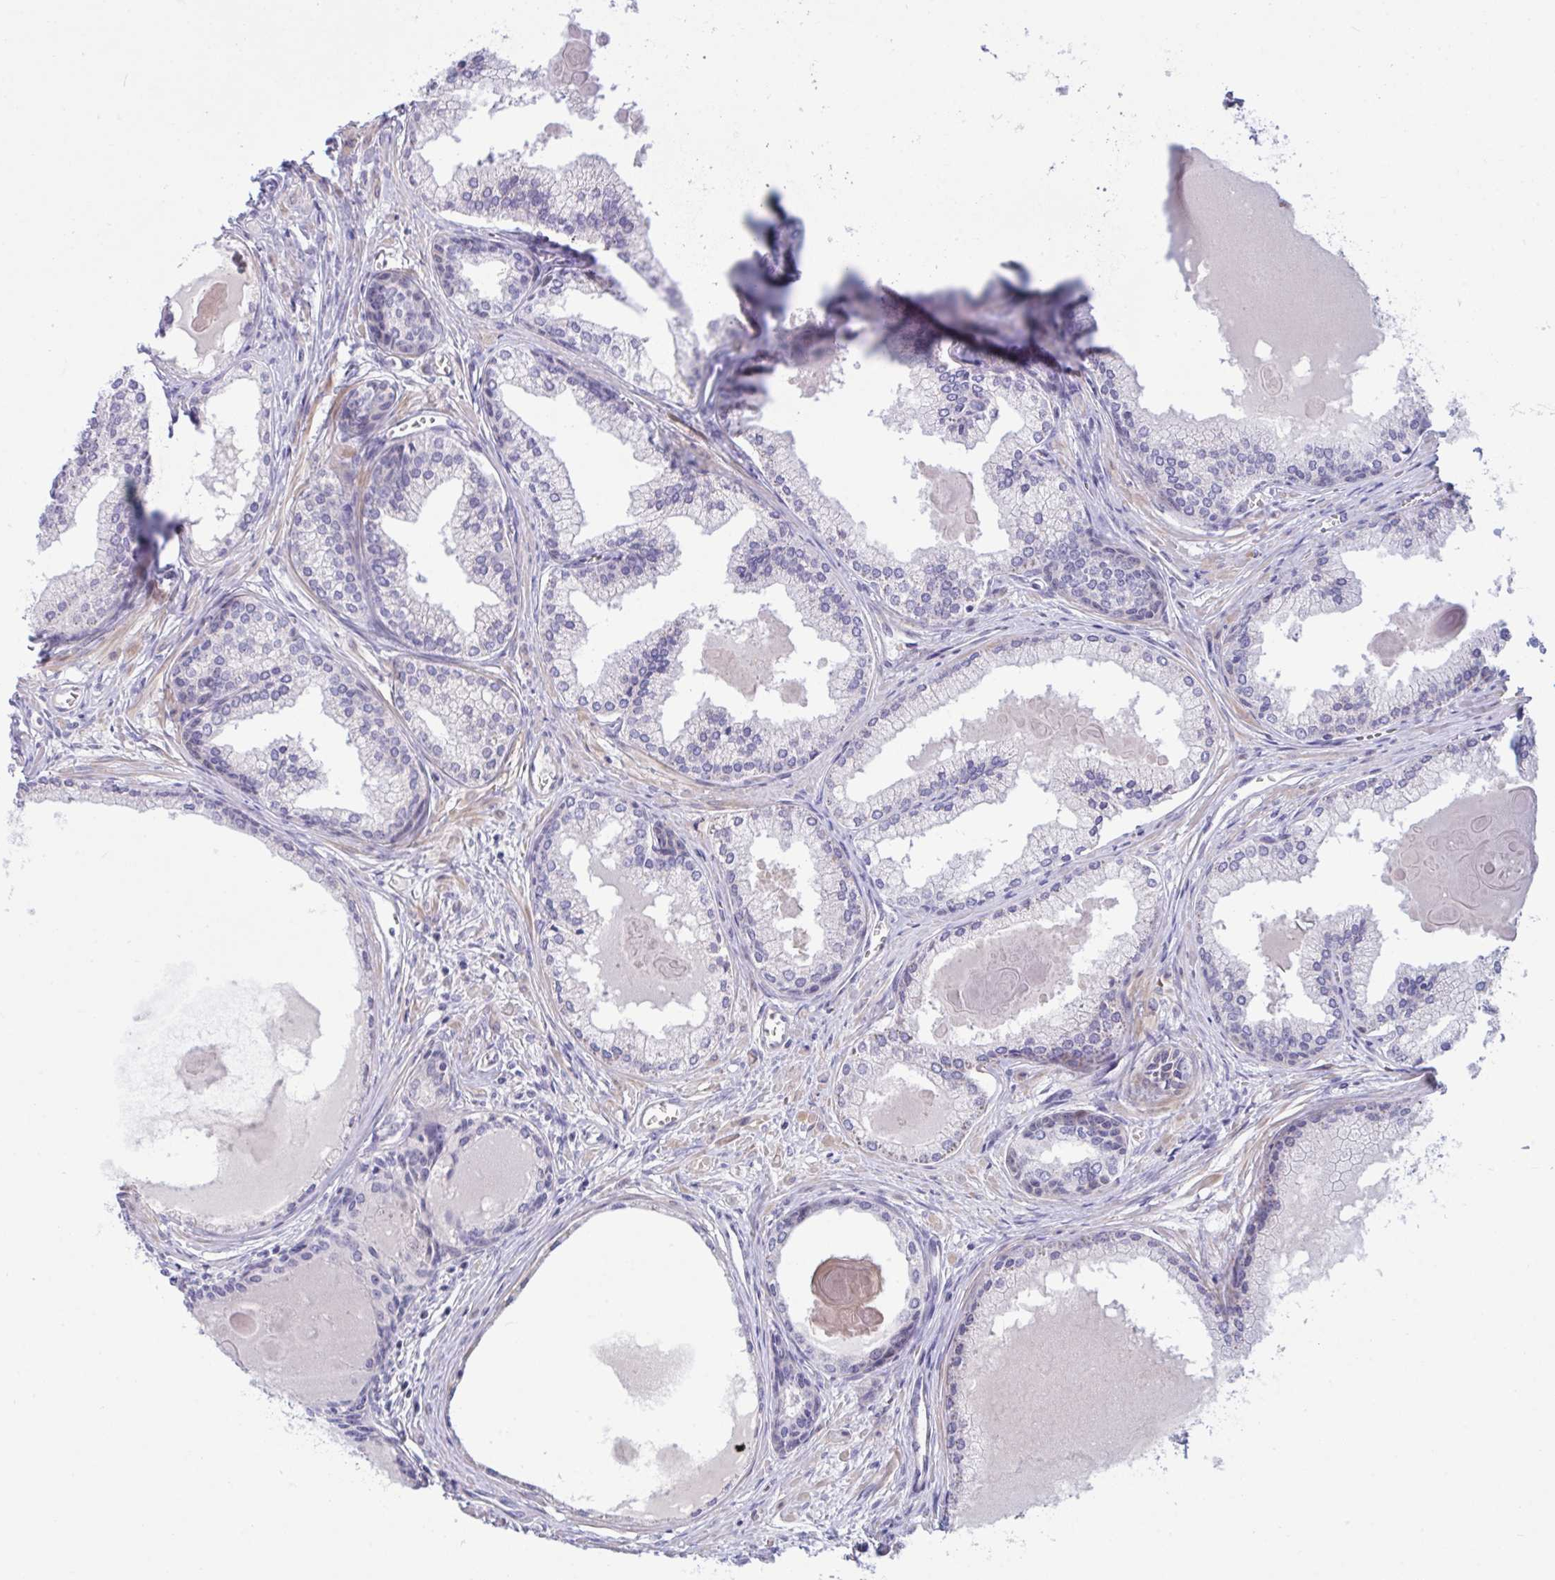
{"staining": {"intensity": "negative", "quantity": "none", "location": "none"}, "tissue": "prostate cancer", "cell_type": "Tumor cells", "image_type": "cancer", "snomed": [{"axis": "morphology", "description": "Adenocarcinoma, High grade"}, {"axis": "topography", "description": "Prostate"}], "caption": "Human prostate cancer (high-grade adenocarcinoma) stained for a protein using immunohistochemistry (IHC) shows no expression in tumor cells.", "gene": "VWC2", "patient": {"sex": "male", "age": 68}}